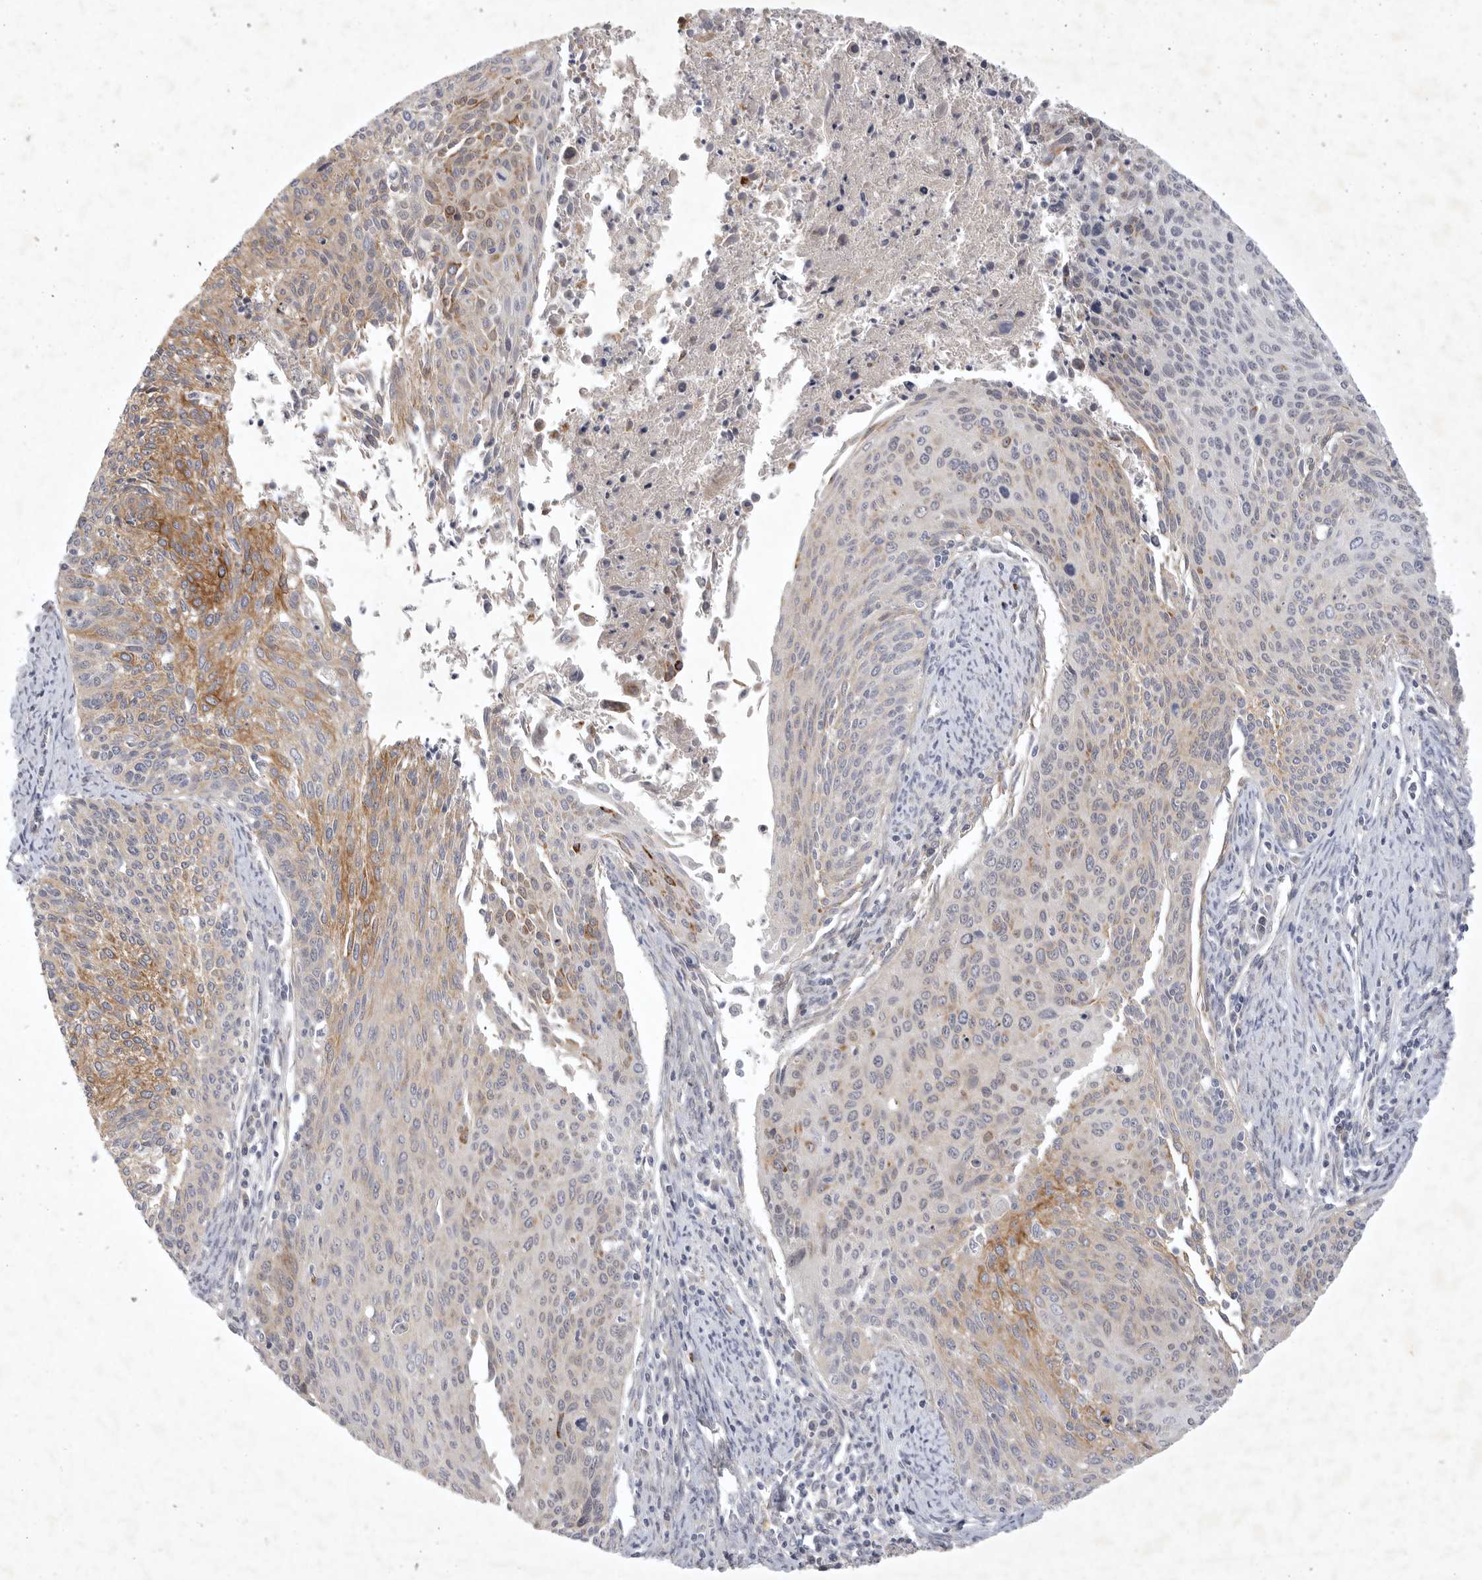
{"staining": {"intensity": "moderate", "quantity": "25%-75%", "location": "cytoplasmic/membranous"}, "tissue": "cervical cancer", "cell_type": "Tumor cells", "image_type": "cancer", "snomed": [{"axis": "morphology", "description": "Squamous cell carcinoma, NOS"}, {"axis": "topography", "description": "Cervix"}], "caption": "Cervical squamous cell carcinoma stained with DAB IHC demonstrates medium levels of moderate cytoplasmic/membranous staining in about 25%-75% of tumor cells.", "gene": "BZW2", "patient": {"sex": "female", "age": 55}}